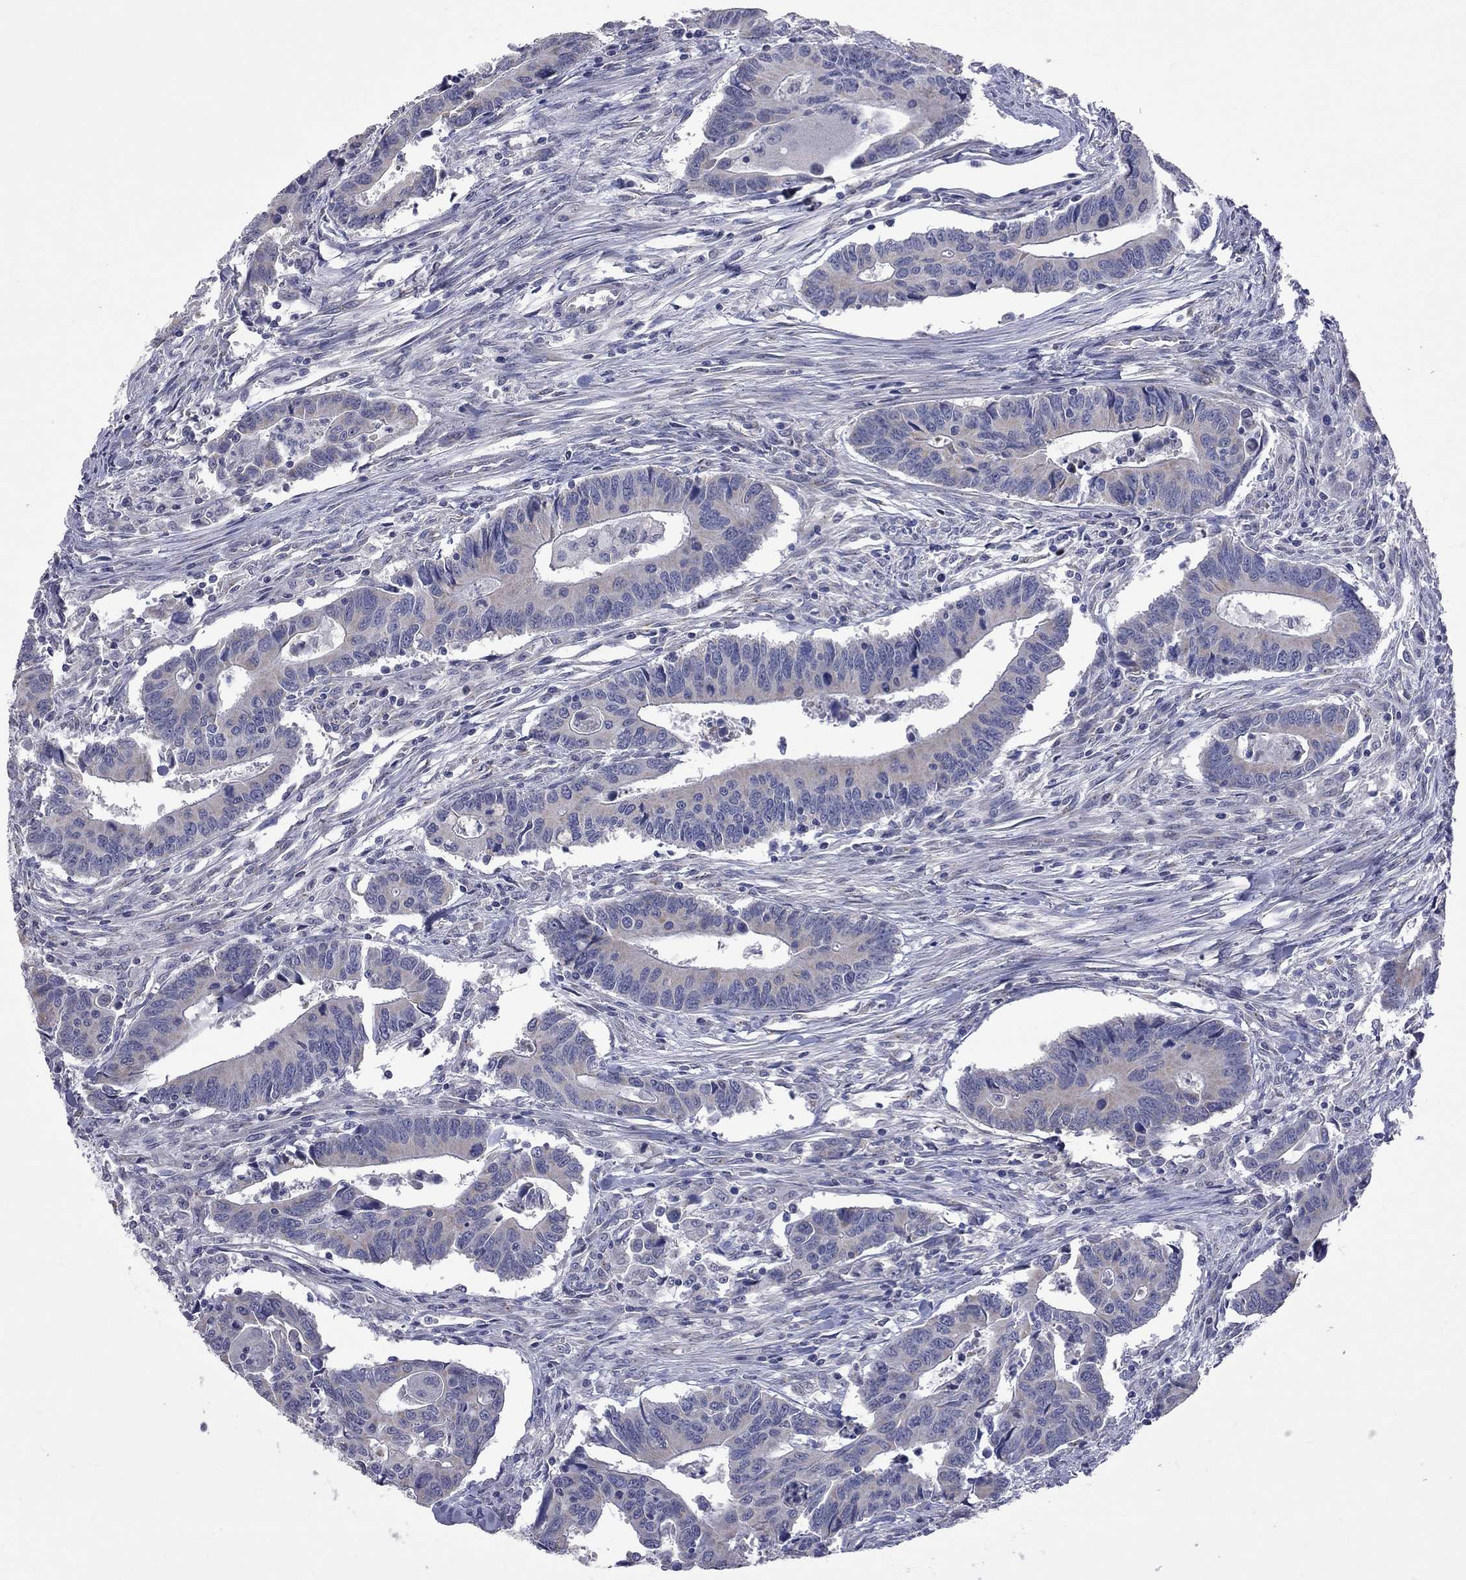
{"staining": {"intensity": "negative", "quantity": "none", "location": "none"}, "tissue": "colorectal cancer", "cell_type": "Tumor cells", "image_type": "cancer", "snomed": [{"axis": "morphology", "description": "Adenocarcinoma, NOS"}, {"axis": "topography", "description": "Rectum"}], "caption": "An image of human colorectal cancer (adenocarcinoma) is negative for staining in tumor cells. (DAB IHC, high magnification).", "gene": "OPRK1", "patient": {"sex": "male", "age": 67}}